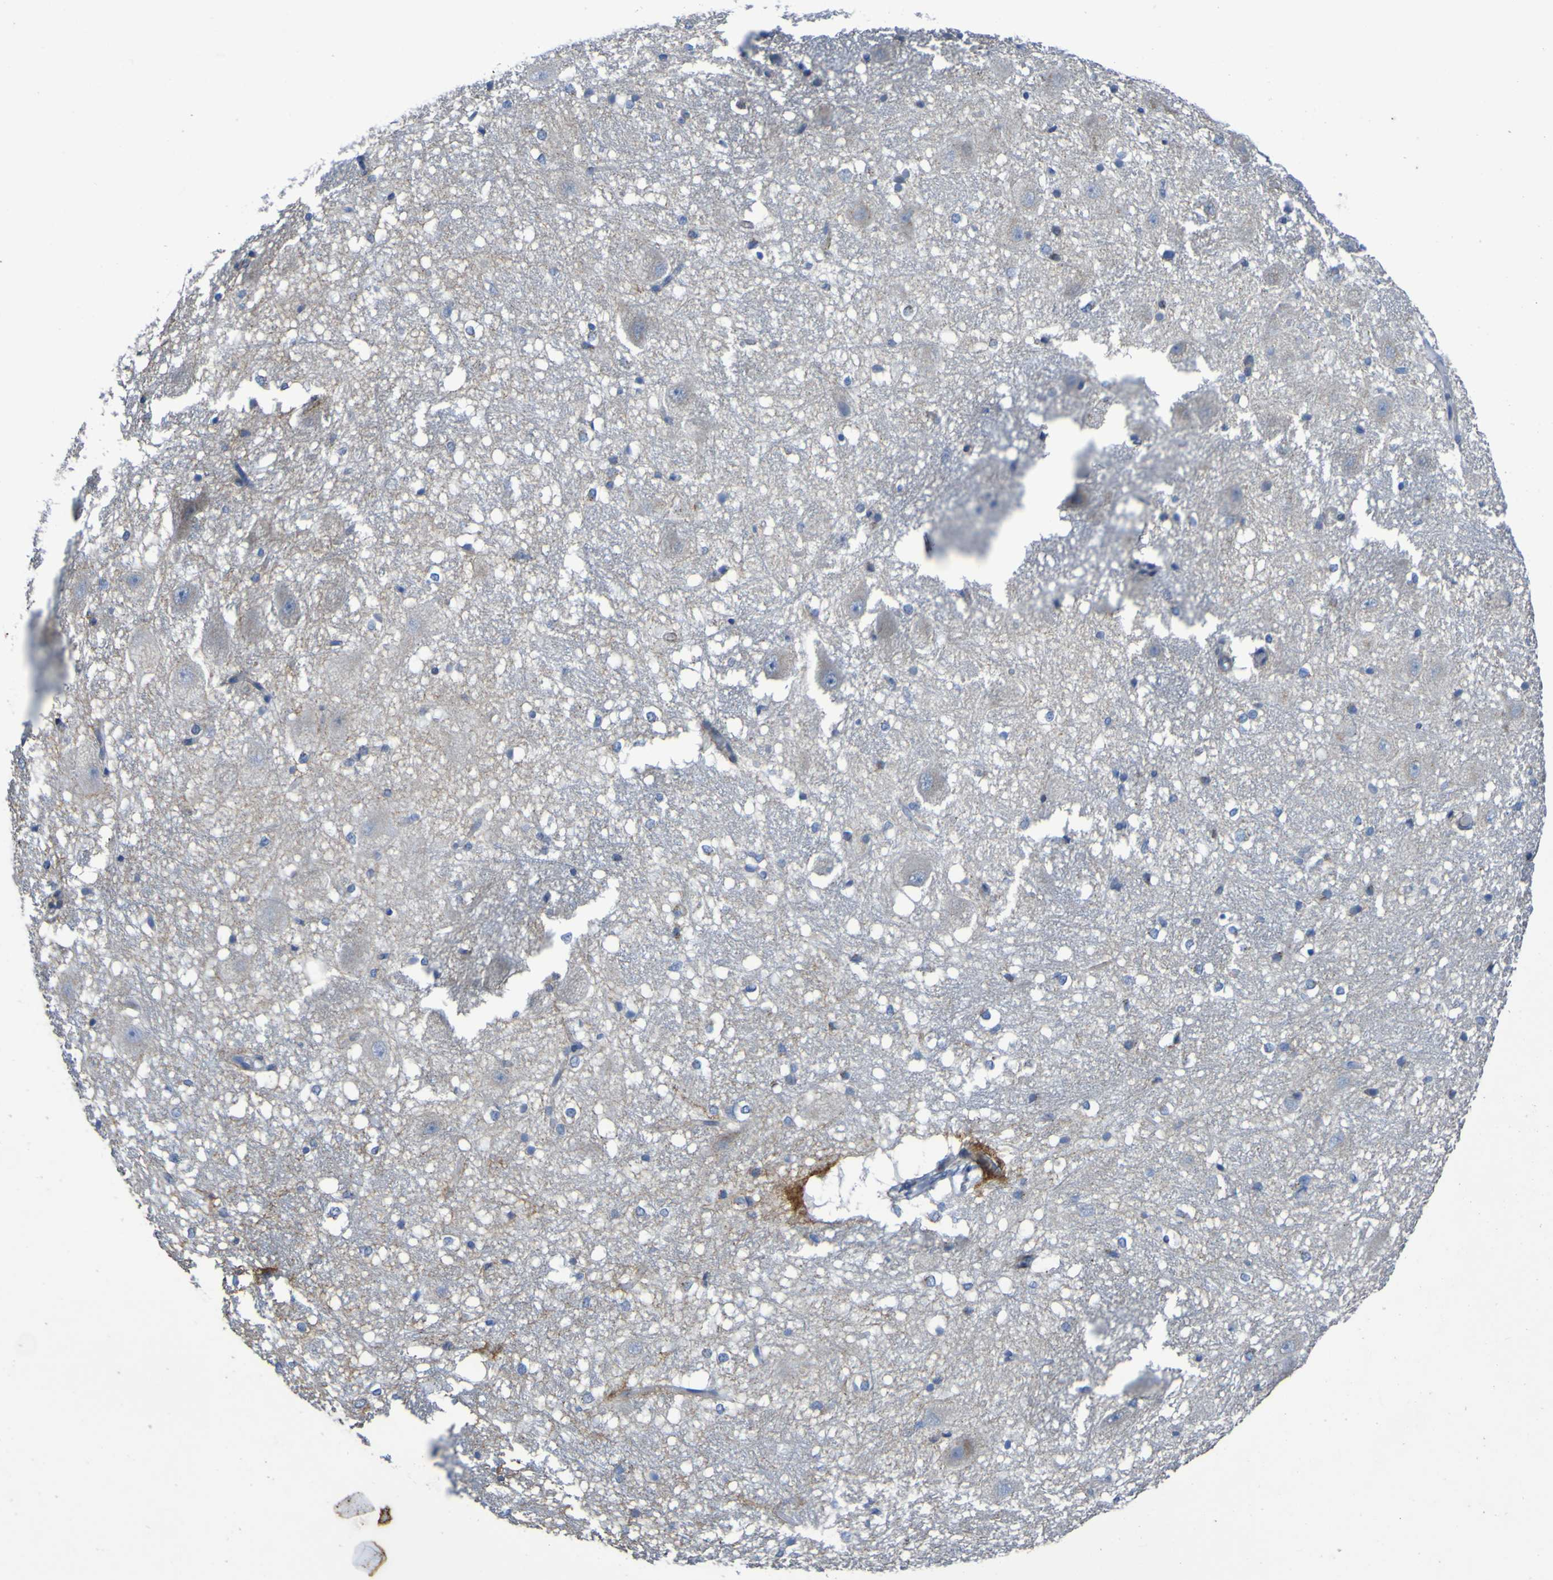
{"staining": {"intensity": "negative", "quantity": "none", "location": "none"}, "tissue": "hippocampus", "cell_type": "Glial cells", "image_type": "normal", "snomed": [{"axis": "morphology", "description": "Normal tissue, NOS"}, {"axis": "topography", "description": "Hippocampus"}], "caption": "Immunohistochemical staining of unremarkable human hippocampus displays no significant expression in glial cells.", "gene": "C11orf24", "patient": {"sex": "female", "age": 19}}